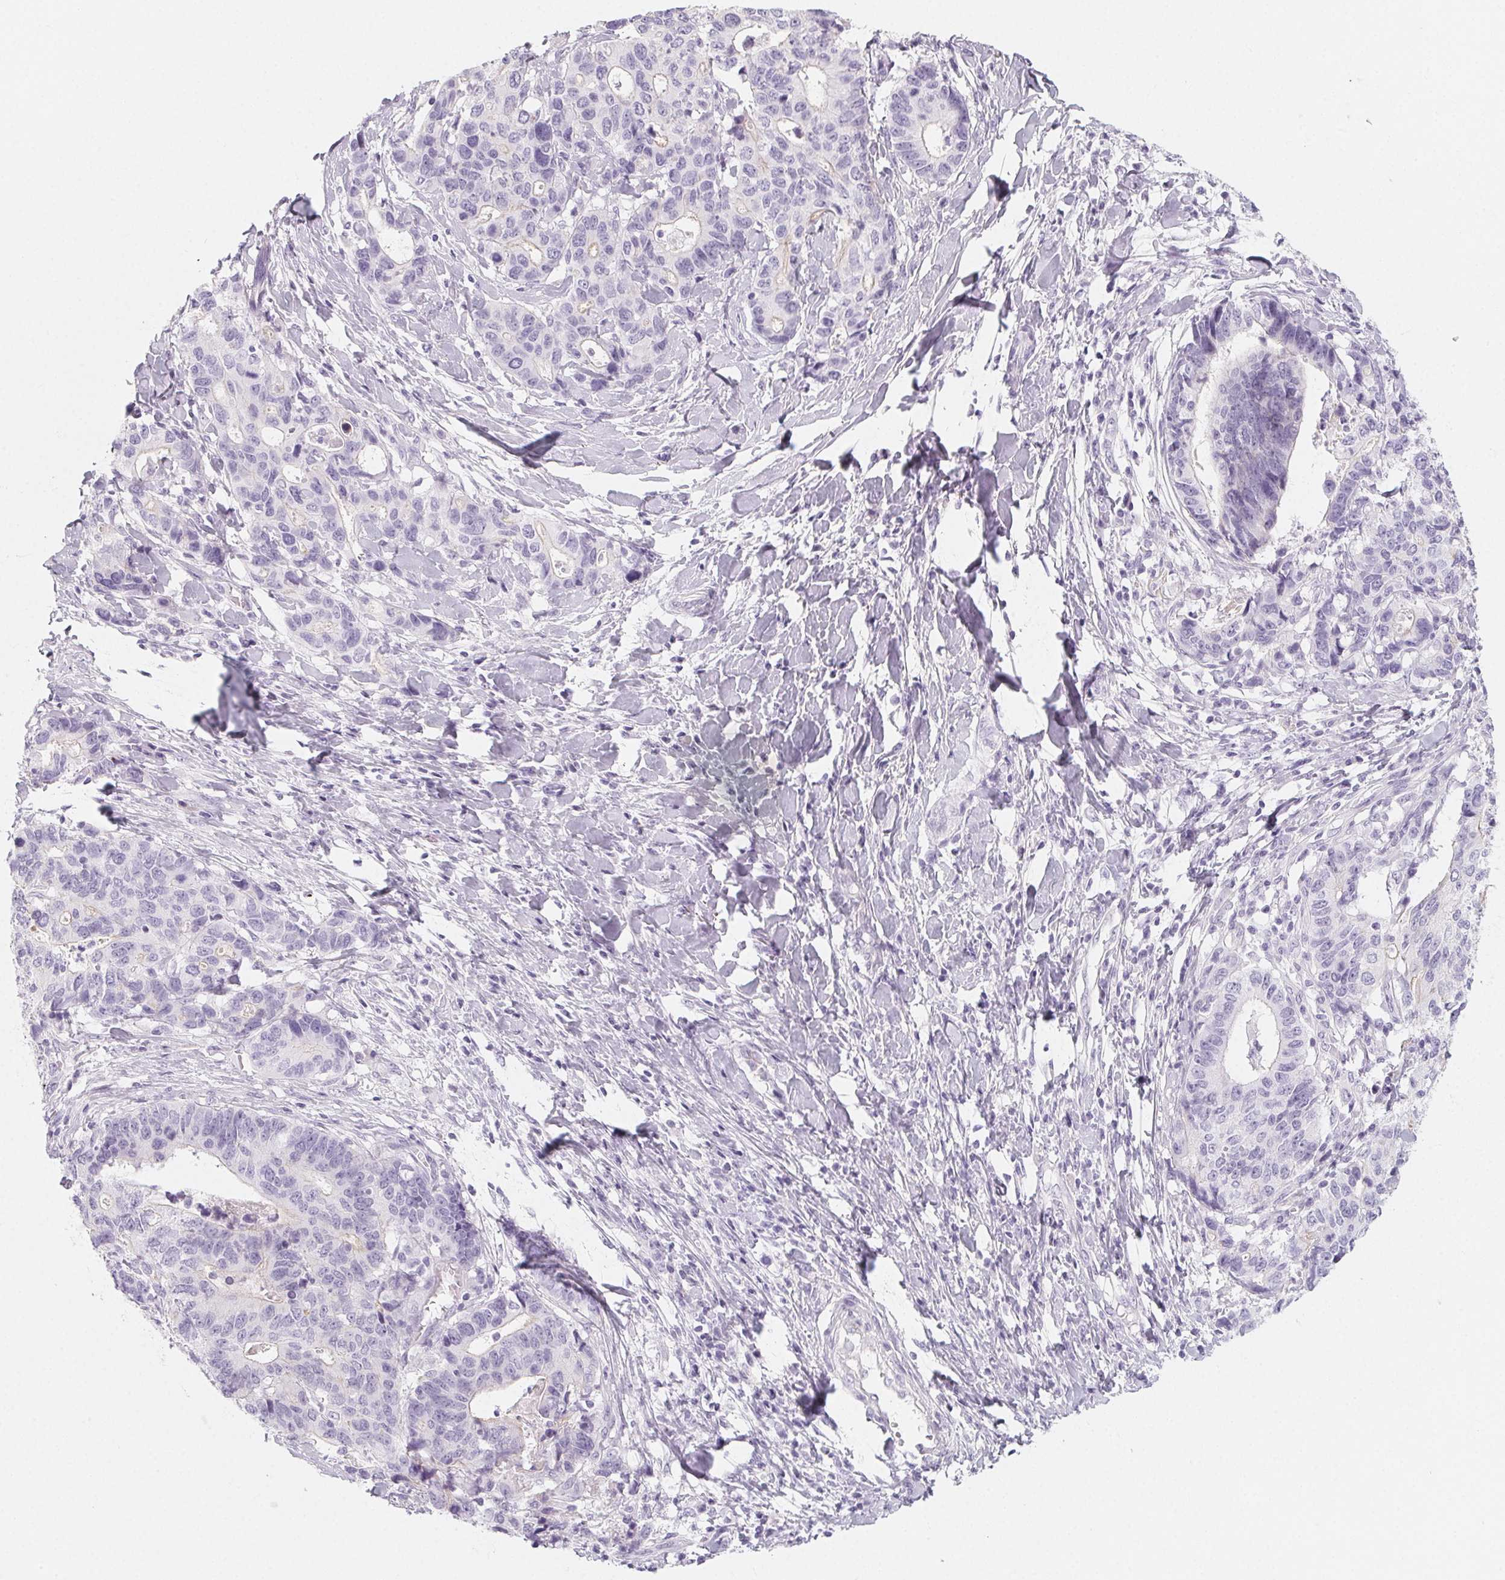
{"staining": {"intensity": "negative", "quantity": "none", "location": "none"}, "tissue": "stomach cancer", "cell_type": "Tumor cells", "image_type": "cancer", "snomed": [{"axis": "morphology", "description": "Adenocarcinoma, NOS"}, {"axis": "topography", "description": "Stomach, upper"}], "caption": "This histopathology image is of stomach cancer stained with IHC to label a protein in brown with the nuclei are counter-stained blue. There is no expression in tumor cells.", "gene": "SH3GL2", "patient": {"sex": "female", "age": 67}}